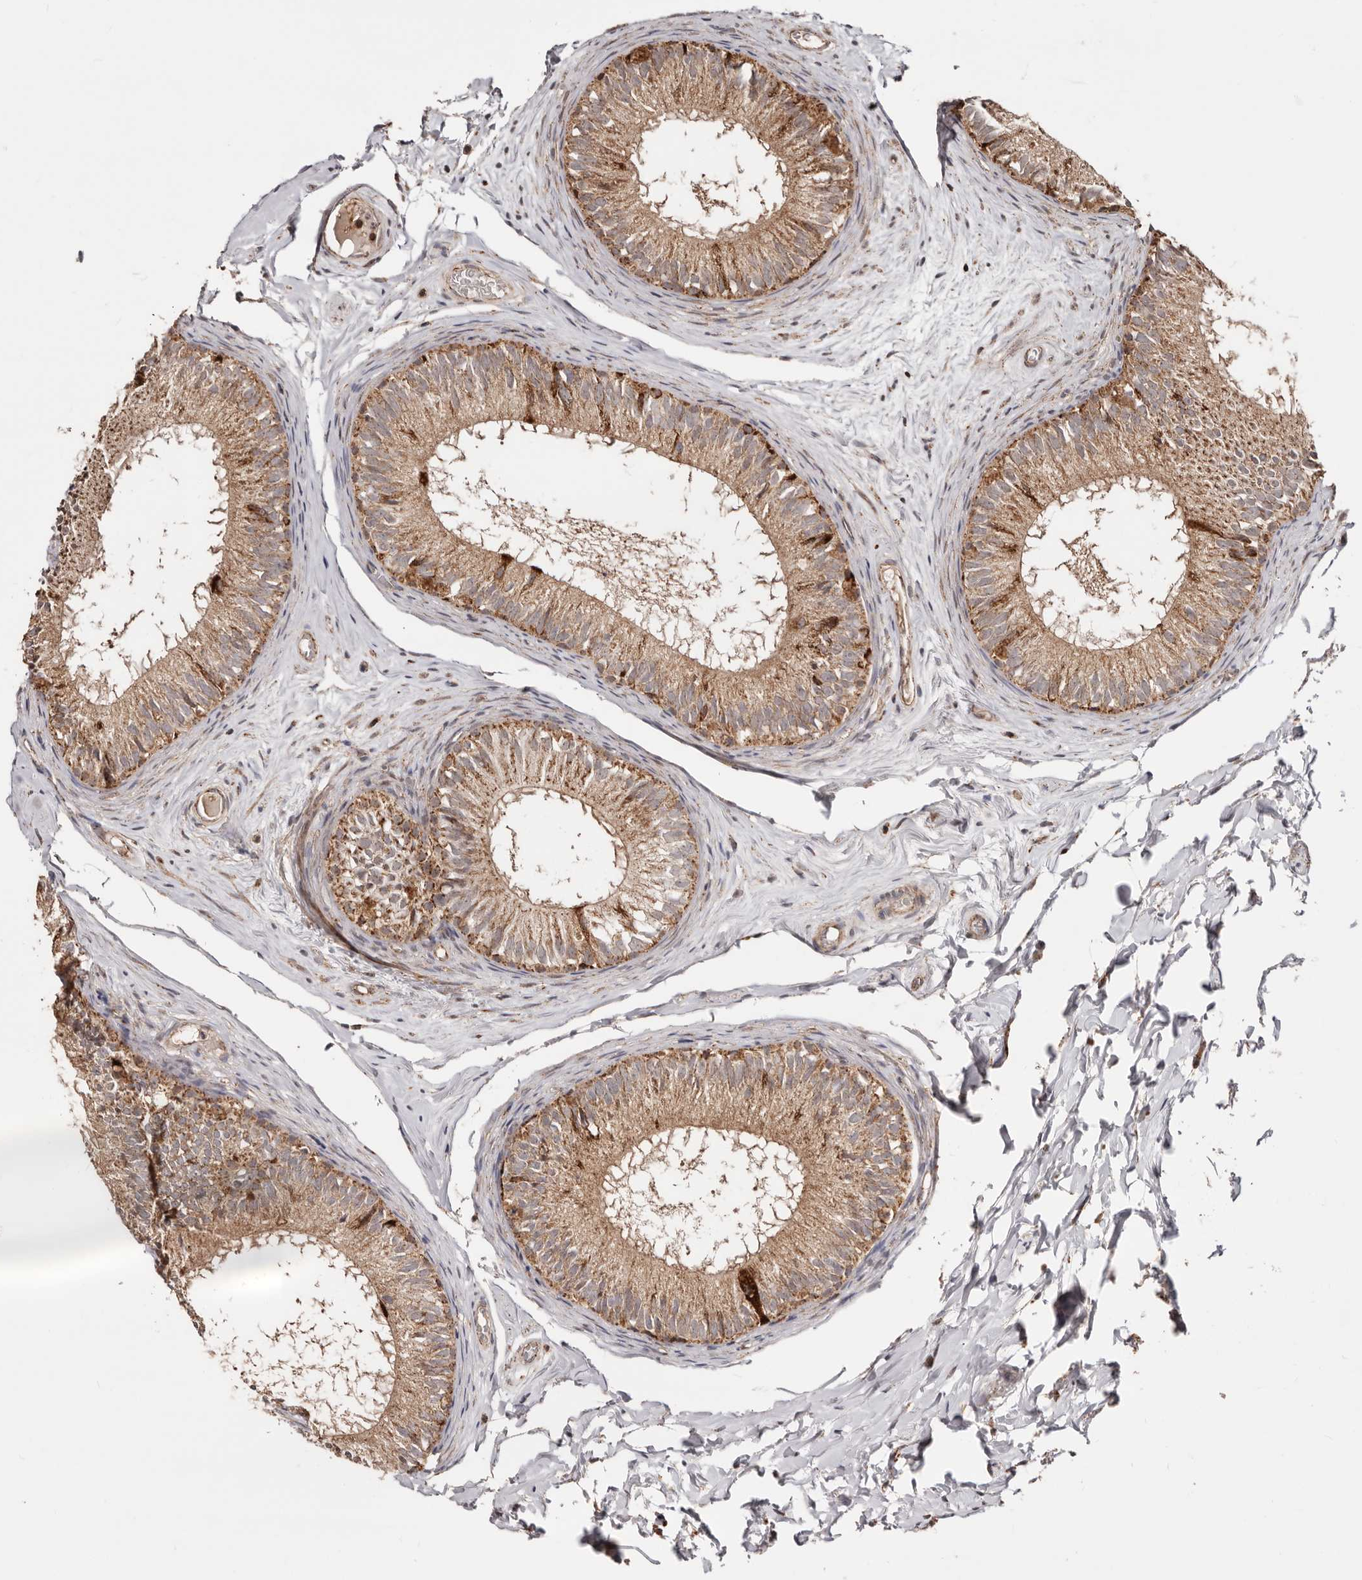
{"staining": {"intensity": "moderate", "quantity": ">75%", "location": "cytoplasmic/membranous"}, "tissue": "epididymis", "cell_type": "Glandular cells", "image_type": "normal", "snomed": [{"axis": "morphology", "description": "Normal tissue, NOS"}, {"axis": "topography", "description": "Epididymis"}], "caption": "An image showing moderate cytoplasmic/membranous staining in approximately >75% of glandular cells in normal epididymis, as visualized by brown immunohistochemical staining.", "gene": "PRKACB", "patient": {"sex": "male", "age": 46}}